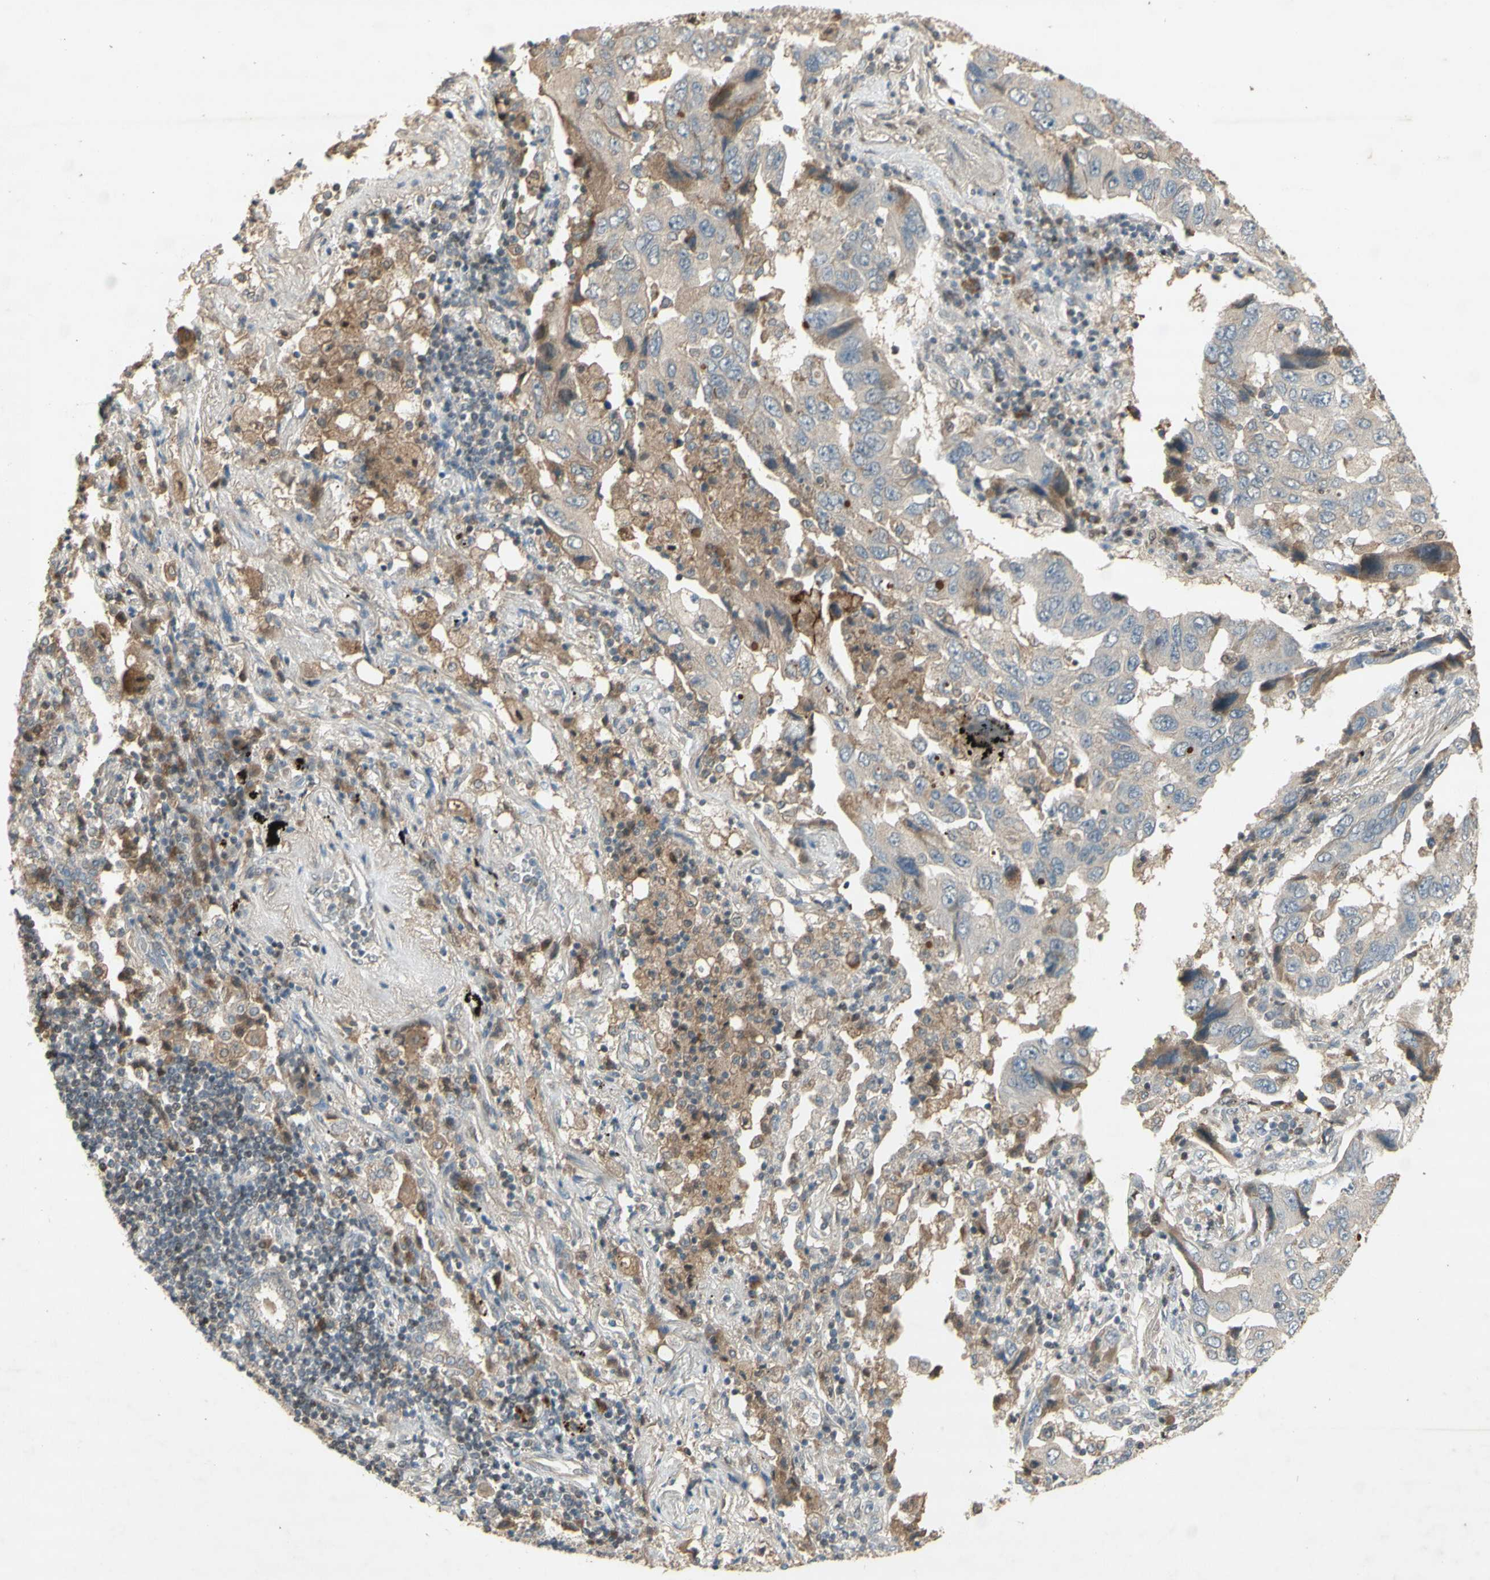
{"staining": {"intensity": "weak", "quantity": "<25%", "location": "cytoplasmic/membranous"}, "tissue": "lung cancer", "cell_type": "Tumor cells", "image_type": "cancer", "snomed": [{"axis": "morphology", "description": "Adenocarcinoma, NOS"}, {"axis": "topography", "description": "Lung"}], "caption": "The micrograph displays no staining of tumor cells in lung cancer (adenocarcinoma). Nuclei are stained in blue.", "gene": "NRG4", "patient": {"sex": "female", "age": 65}}